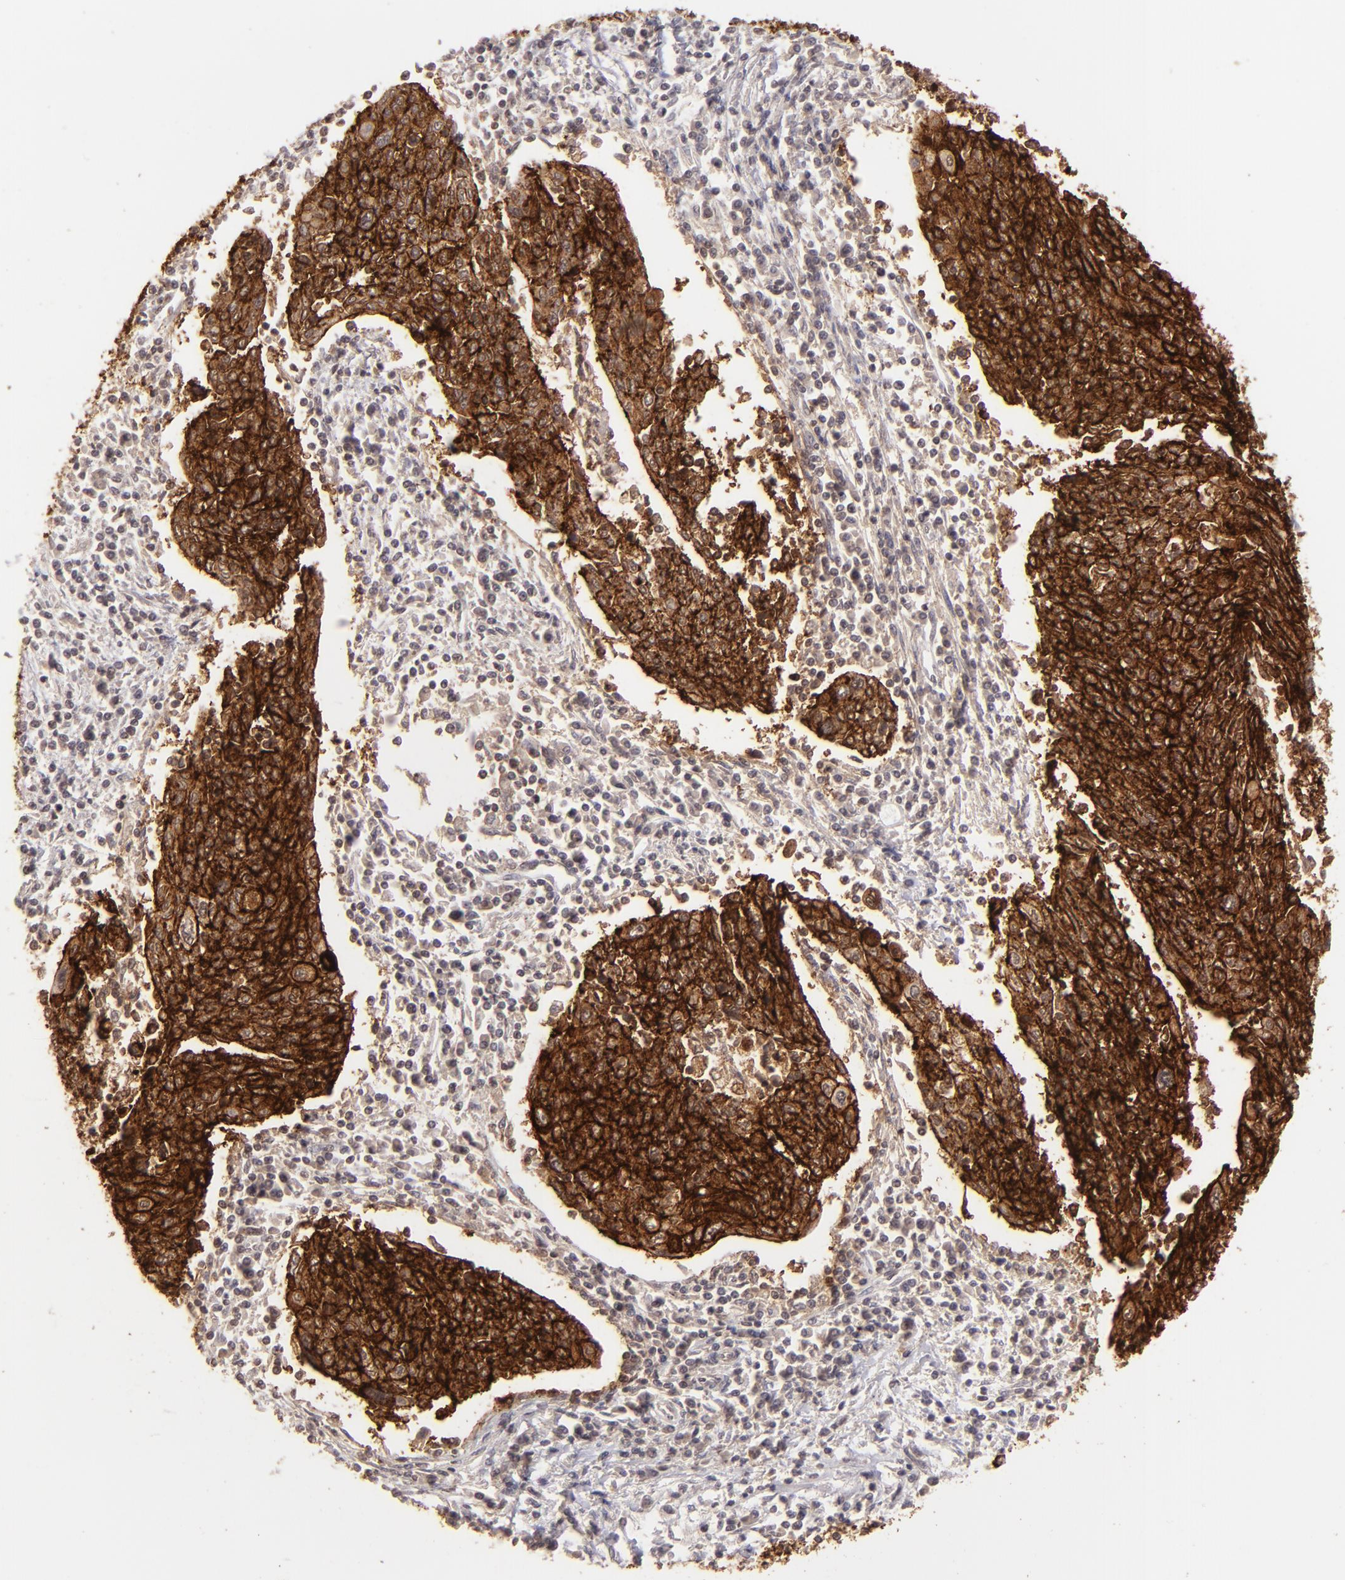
{"staining": {"intensity": "strong", "quantity": ">75%", "location": "cytoplasmic/membranous"}, "tissue": "cervical cancer", "cell_type": "Tumor cells", "image_type": "cancer", "snomed": [{"axis": "morphology", "description": "Squamous cell carcinoma, NOS"}, {"axis": "topography", "description": "Cervix"}], "caption": "A brown stain shows strong cytoplasmic/membranous positivity of a protein in human cervical cancer (squamous cell carcinoma) tumor cells.", "gene": "CLDN1", "patient": {"sex": "female", "age": 40}}